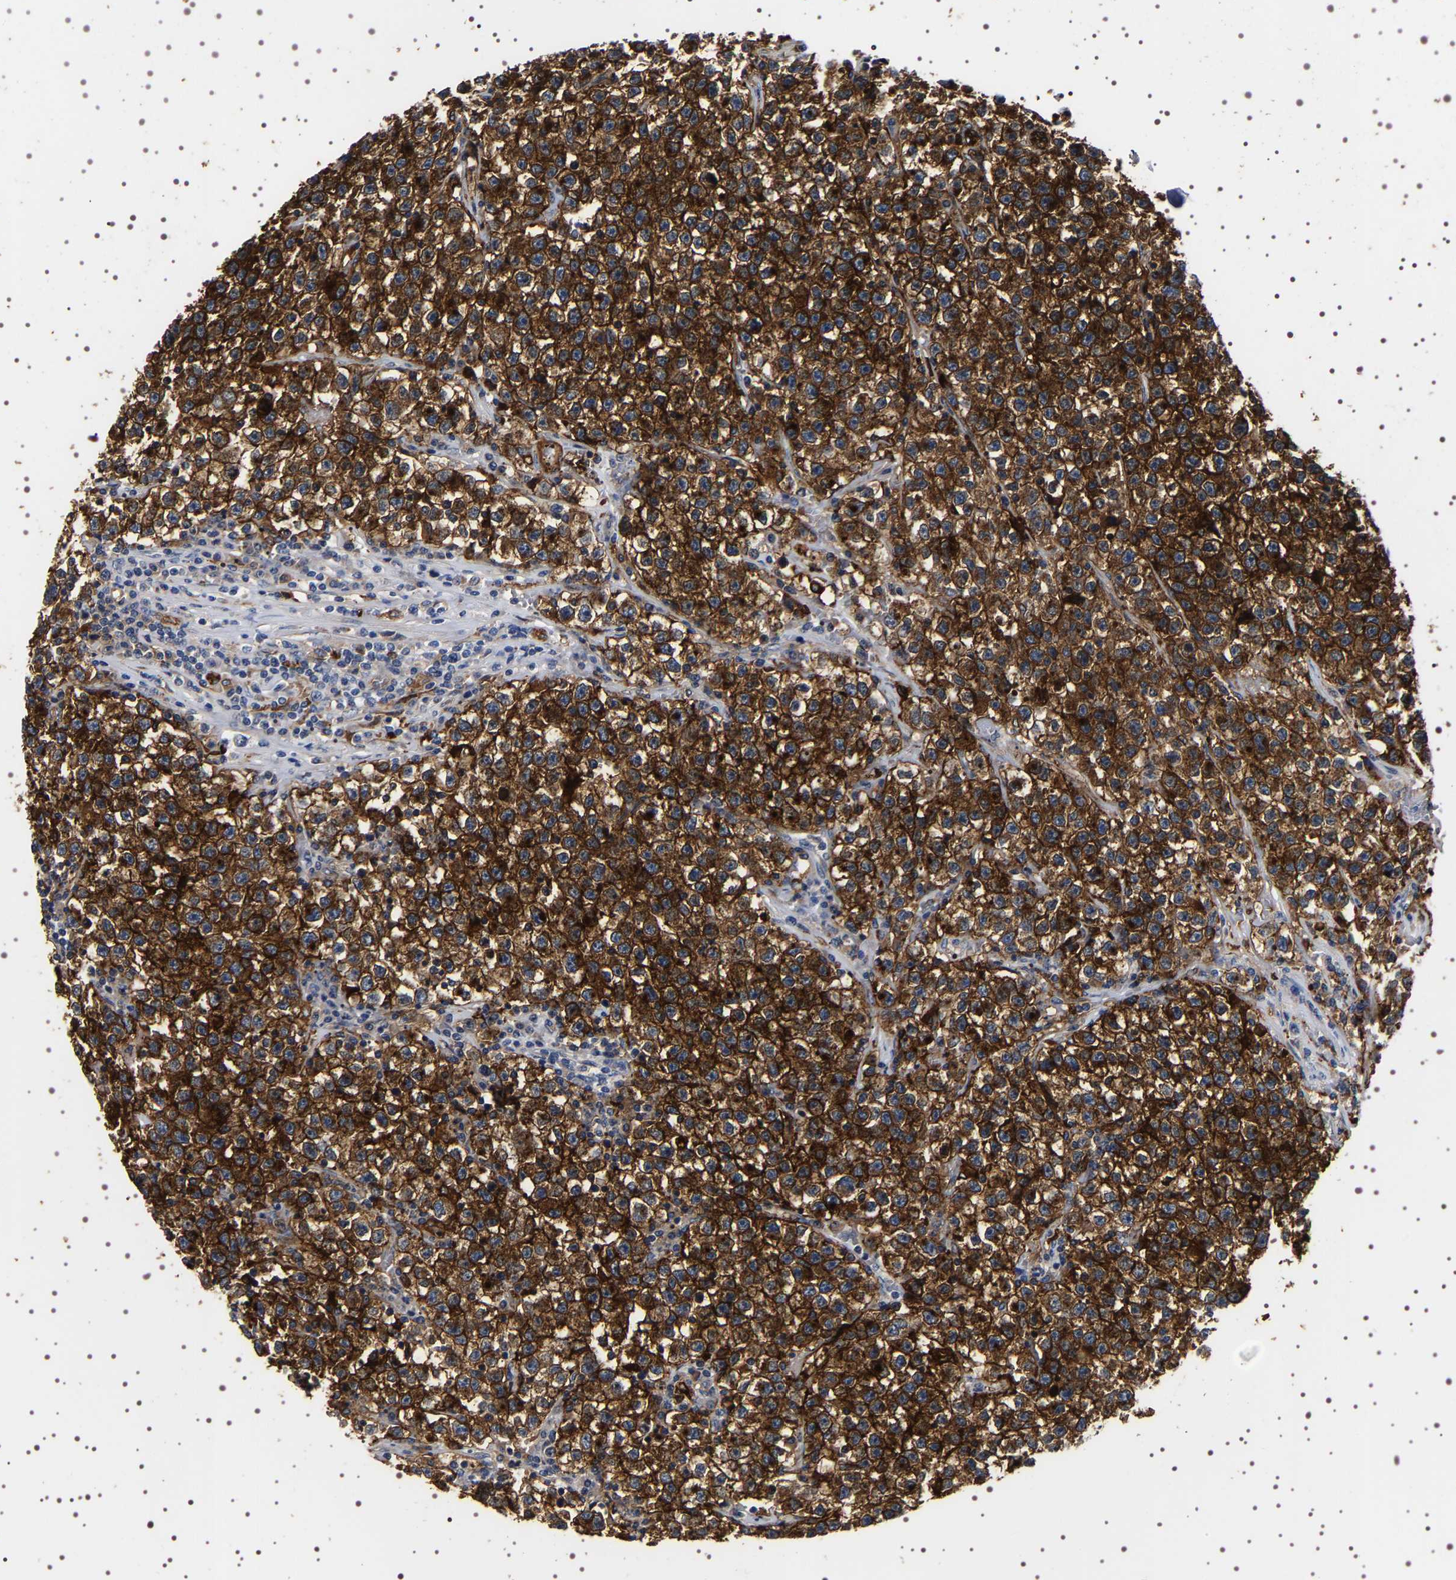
{"staining": {"intensity": "strong", "quantity": ">75%", "location": "cytoplasmic/membranous"}, "tissue": "testis cancer", "cell_type": "Tumor cells", "image_type": "cancer", "snomed": [{"axis": "morphology", "description": "Seminoma, NOS"}, {"axis": "topography", "description": "Testis"}], "caption": "The immunohistochemical stain highlights strong cytoplasmic/membranous staining in tumor cells of seminoma (testis) tissue.", "gene": "ALPL", "patient": {"sex": "male", "age": 22}}